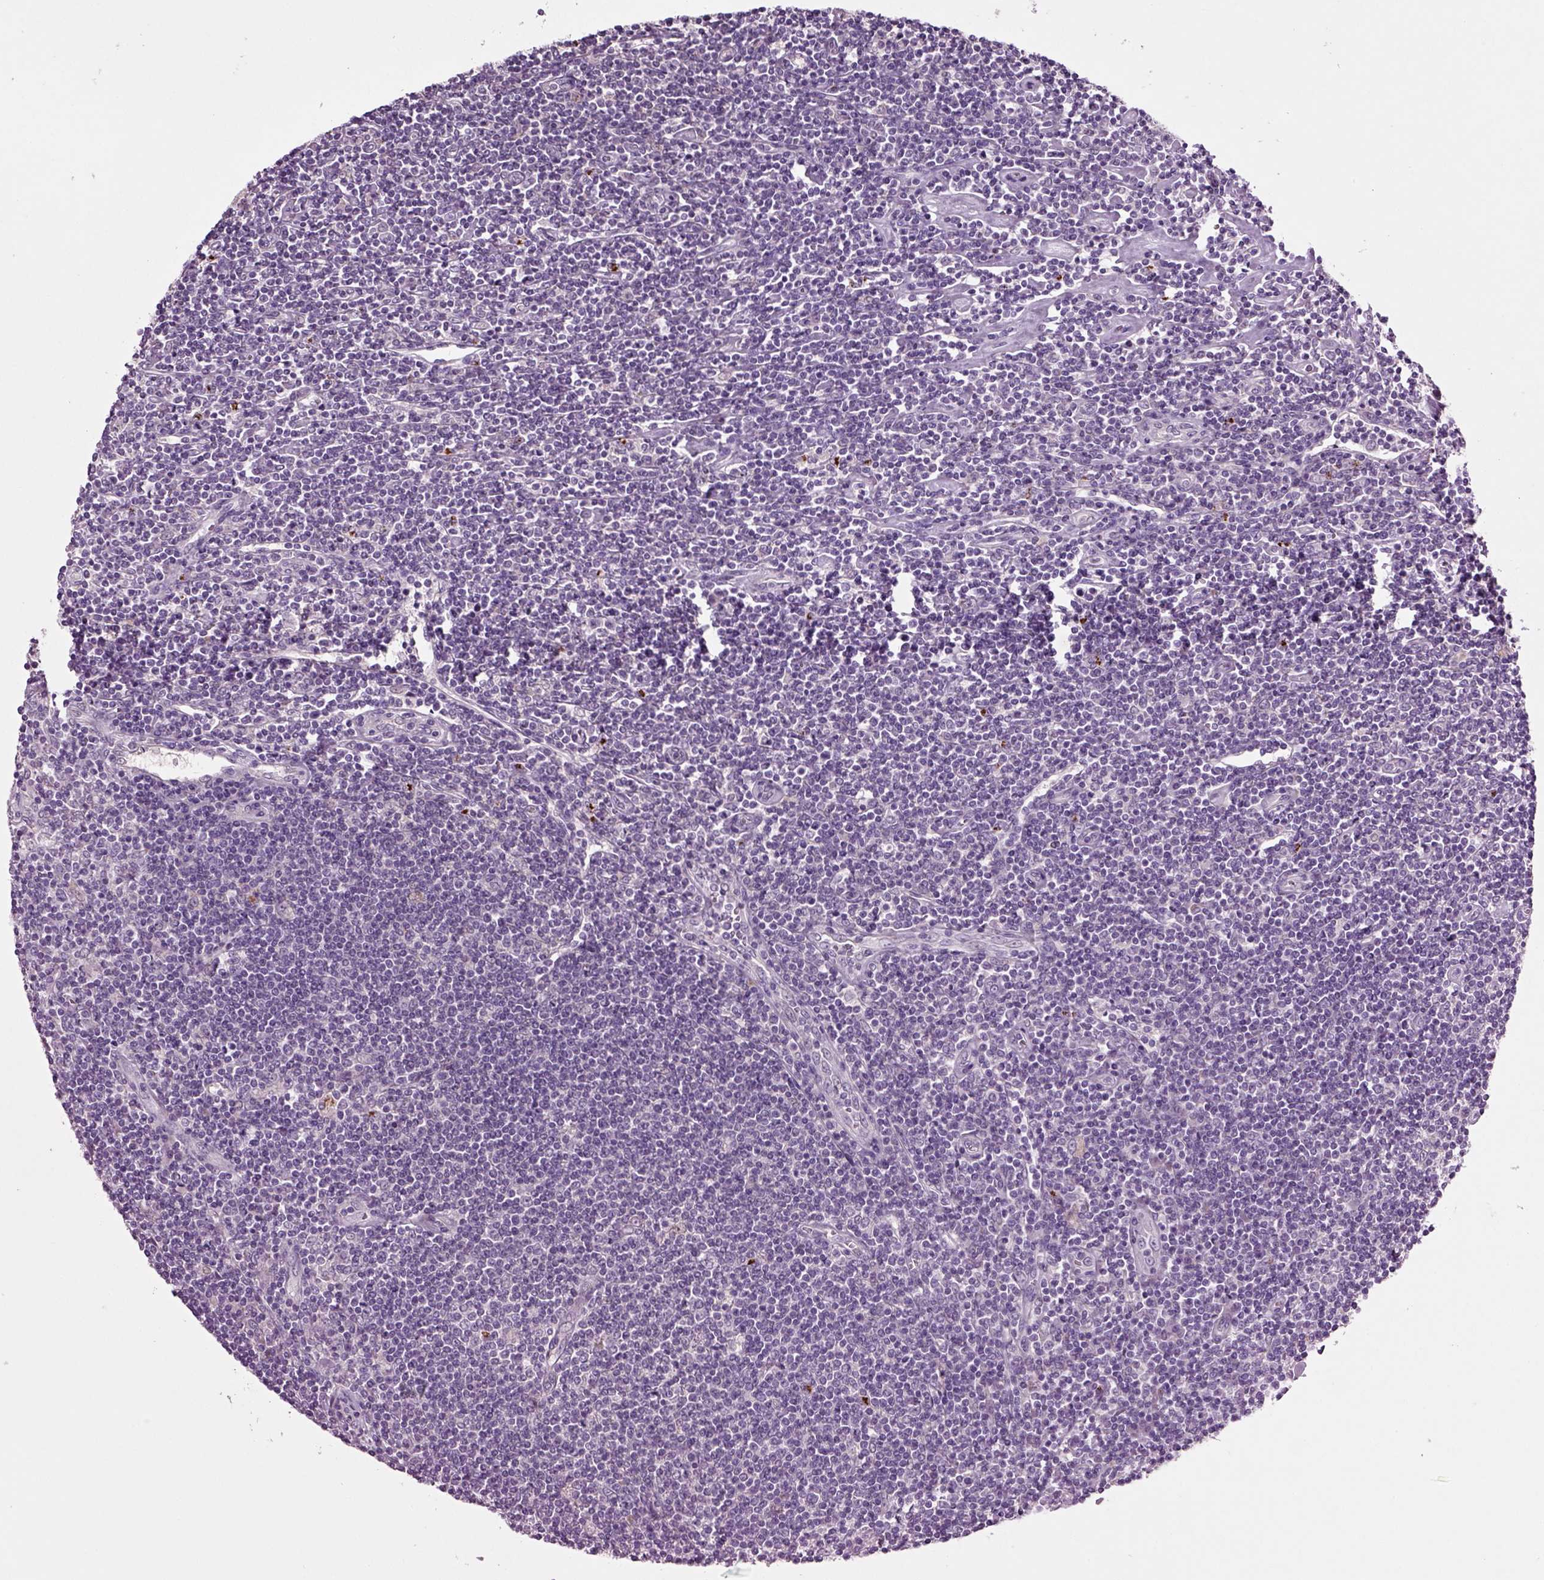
{"staining": {"intensity": "negative", "quantity": "none", "location": "none"}, "tissue": "lymphoma", "cell_type": "Tumor cells", "image_type": "cancer", "snomed": [{"axis": "morphology", "description": "Hodgkin's disease, NOS"}, {"axis": "topography", "description": "Lymph node"}], "caption": "This is a micrograph of immunohistochemistry (IHC) staining of lymphoma, which shows no staining in tumor cells. (Immunohistochemistry (ihc), brightfield microscopy, high magnification).", "gene": "SLC17A6", "patient": {"sex": "male", "age": 40}}